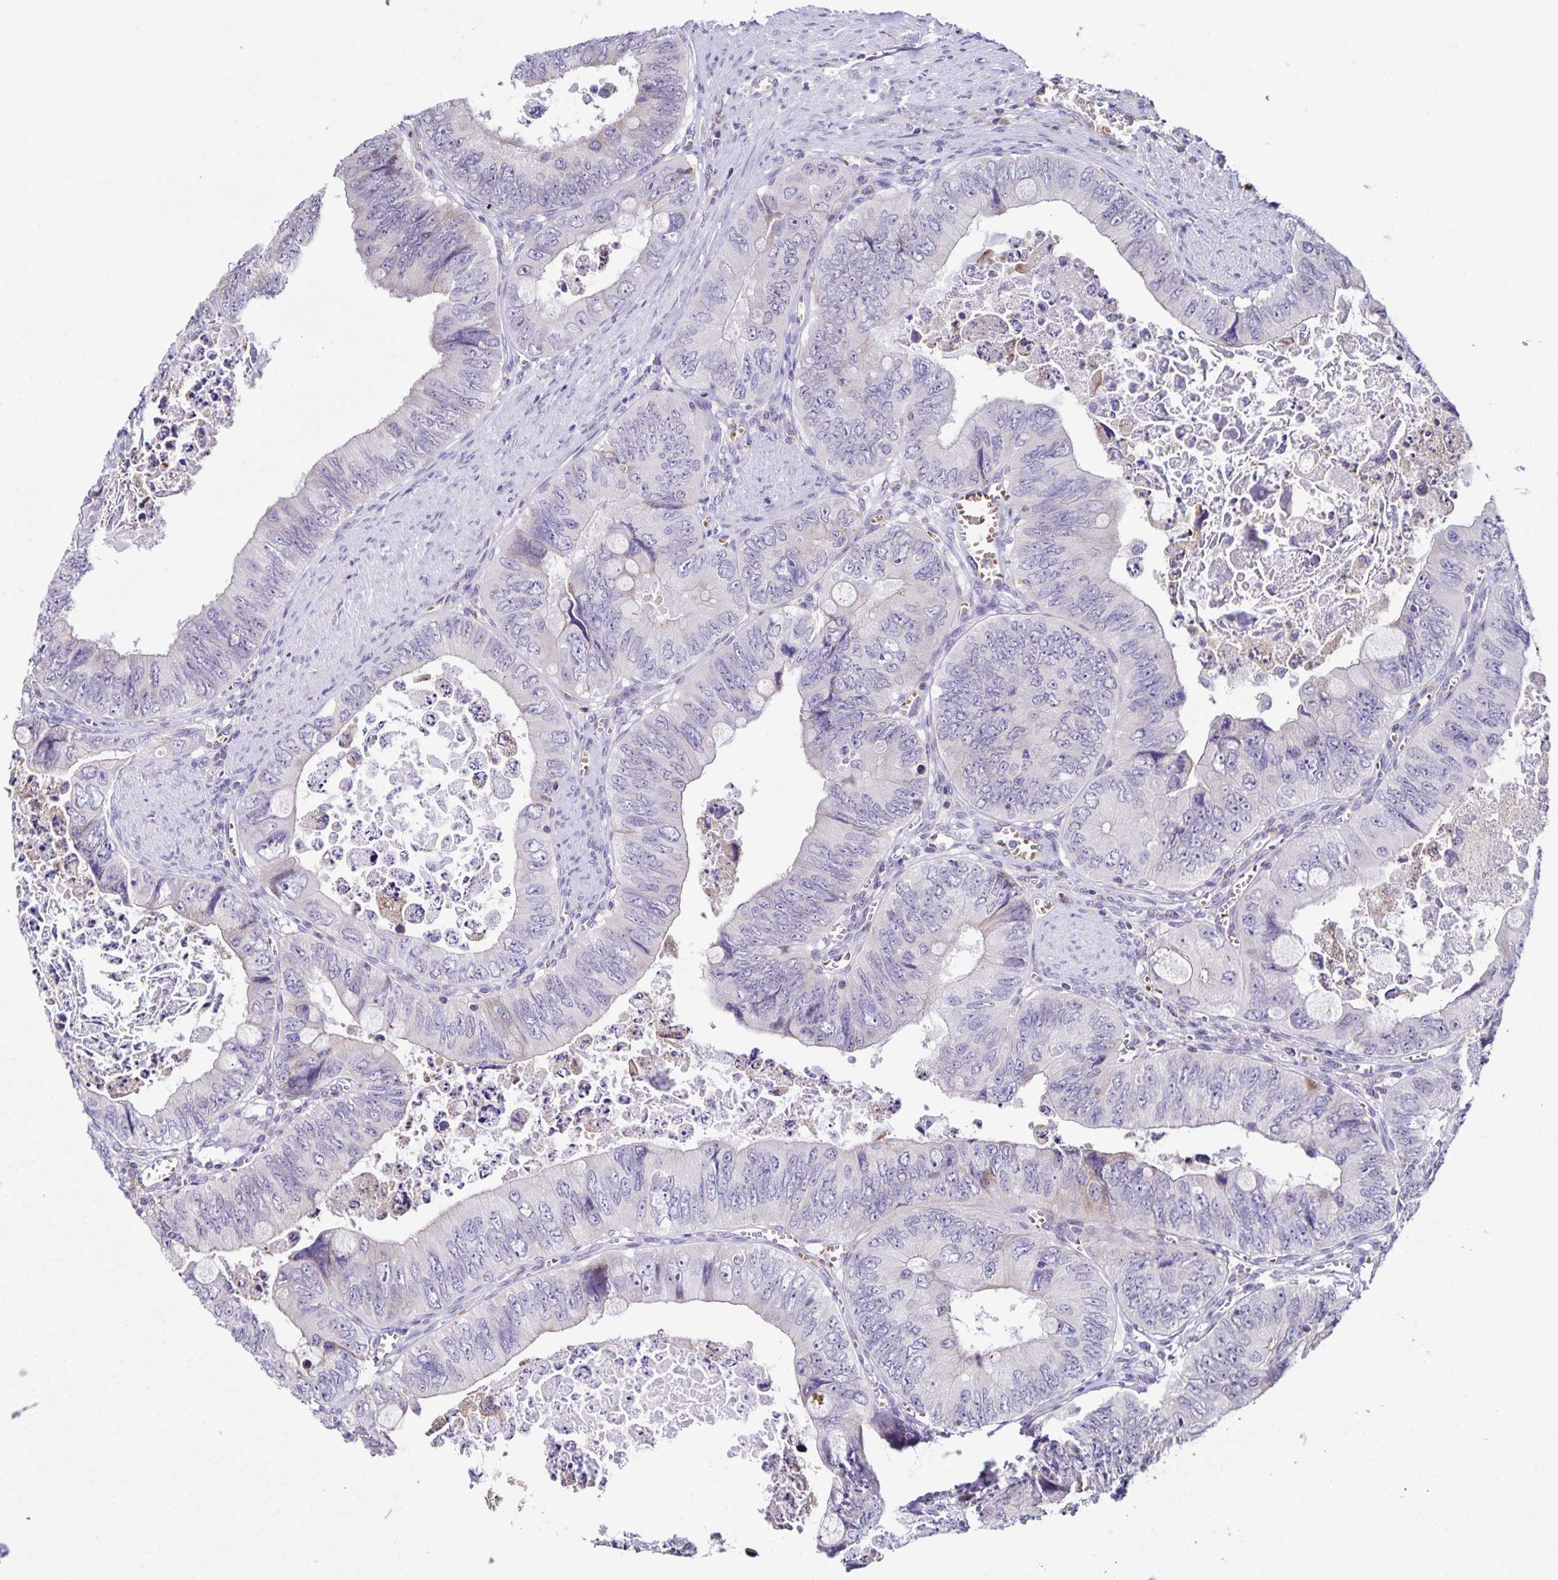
{"staining": {"intensity": "negative", "quantity": "none", "location": "none"}, "tissue": "colorectal cancer", "cell_type": "Tumor cells", "image_type": "cancer", "snomed": [{"axis": "morphology", "description": "Adenocarcinoma, NOS"}, {"axis": "topography", "description": "Colon"}], "caption": "Micrograph shows no protein staining in tumor cells of colorectal cancer (adenocarcinoma) tissue.", "gene": "STPG4", "patient": {"sex": "female", "age": 84}}